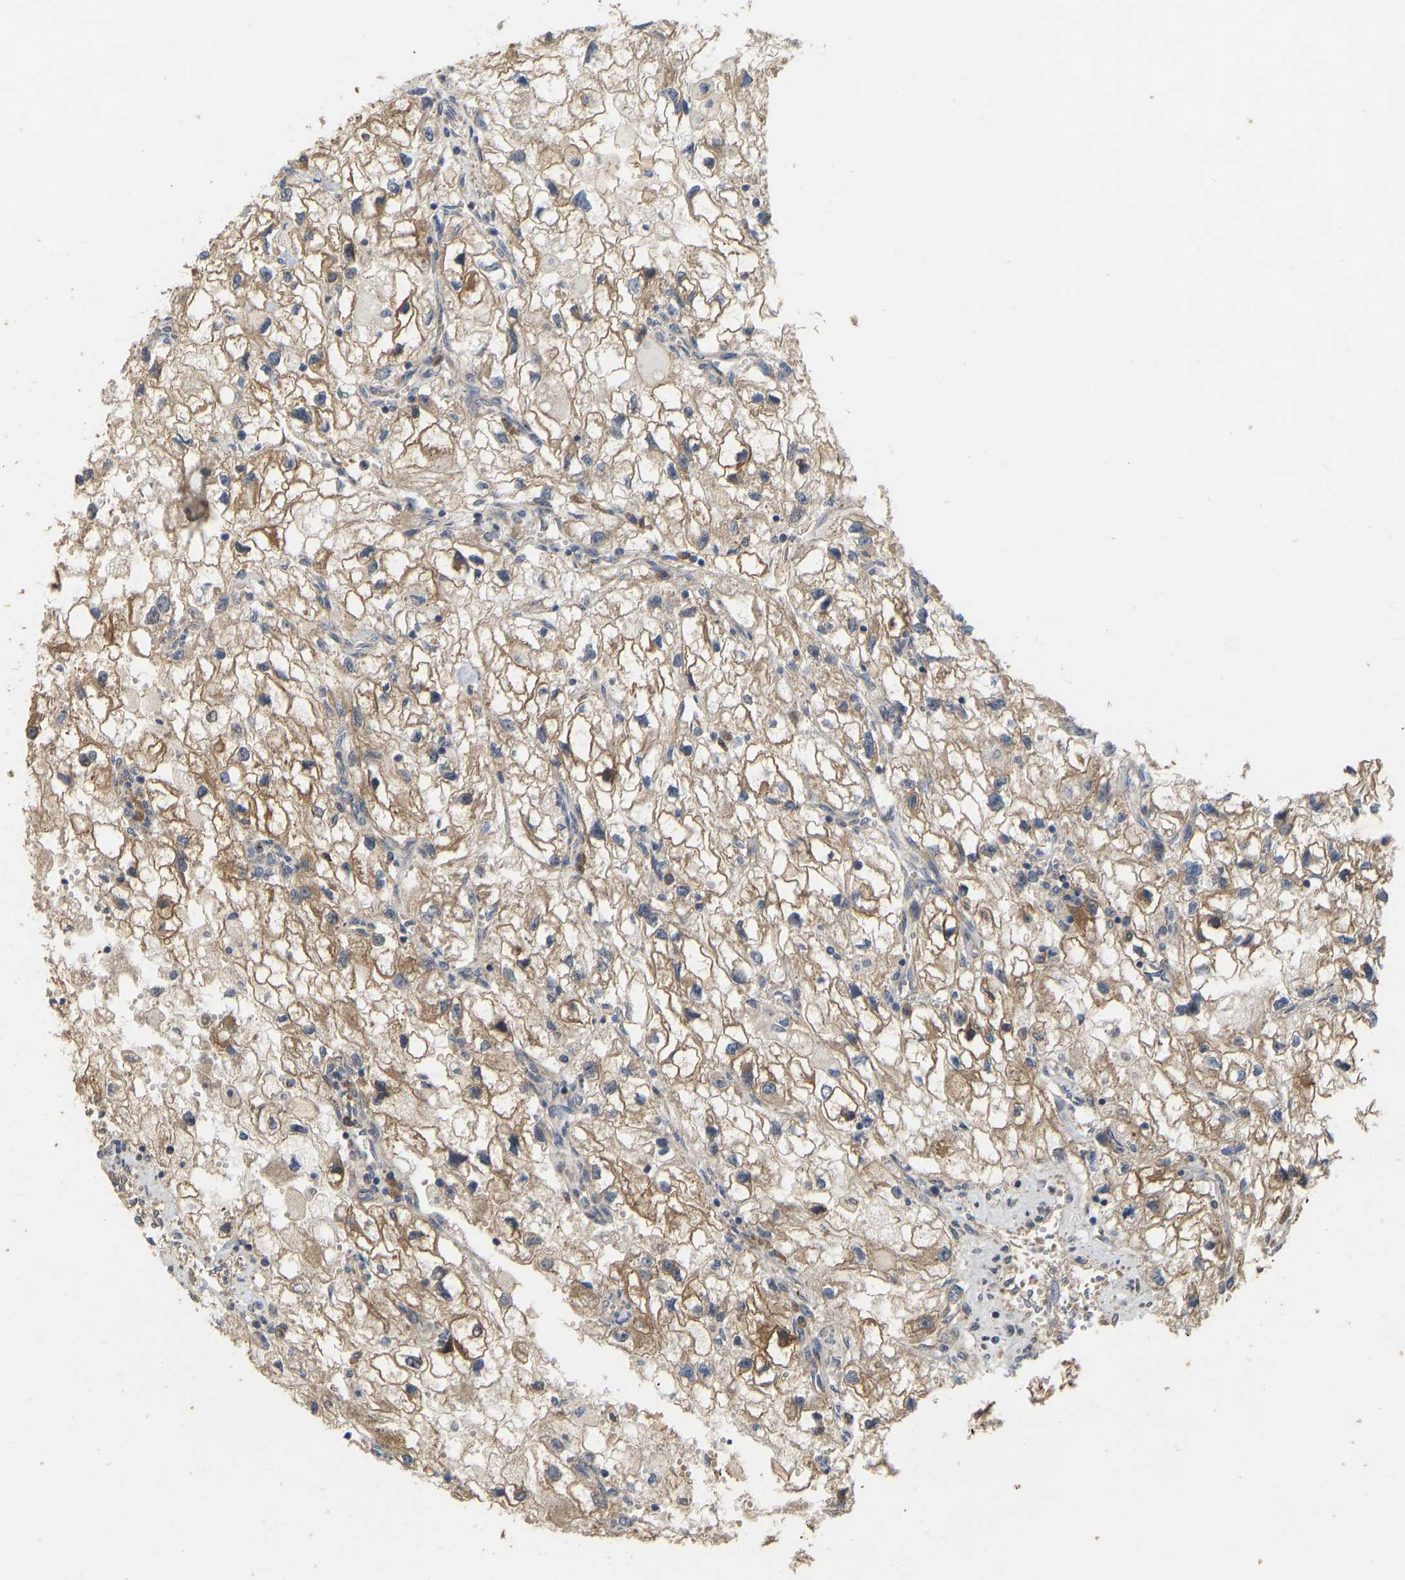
{"staining": {"intensity": "moderate", "quantity": "25%-75%", "location": "cytoplasmic/membranous"}, "tissue": "renal cancer", "cell_type": "Tumor cells", "image_type": "cancer", "snomed": [{"axis": "morphology", "description": "Adenocarcinoma, NOS"}, {"axis": "topography", "description": "Kidney"}], "caption": "This histopathology image displays renal adenocarcinoma stained with immunohistochemistry to label a protein in brown. The cytoplasmic/membranous of tumor cells show moderate positivity for the protein. Nuclei are counter-stained blue.", "gene": "HACD2", "patient": {"sex": "female", "age": 73}}